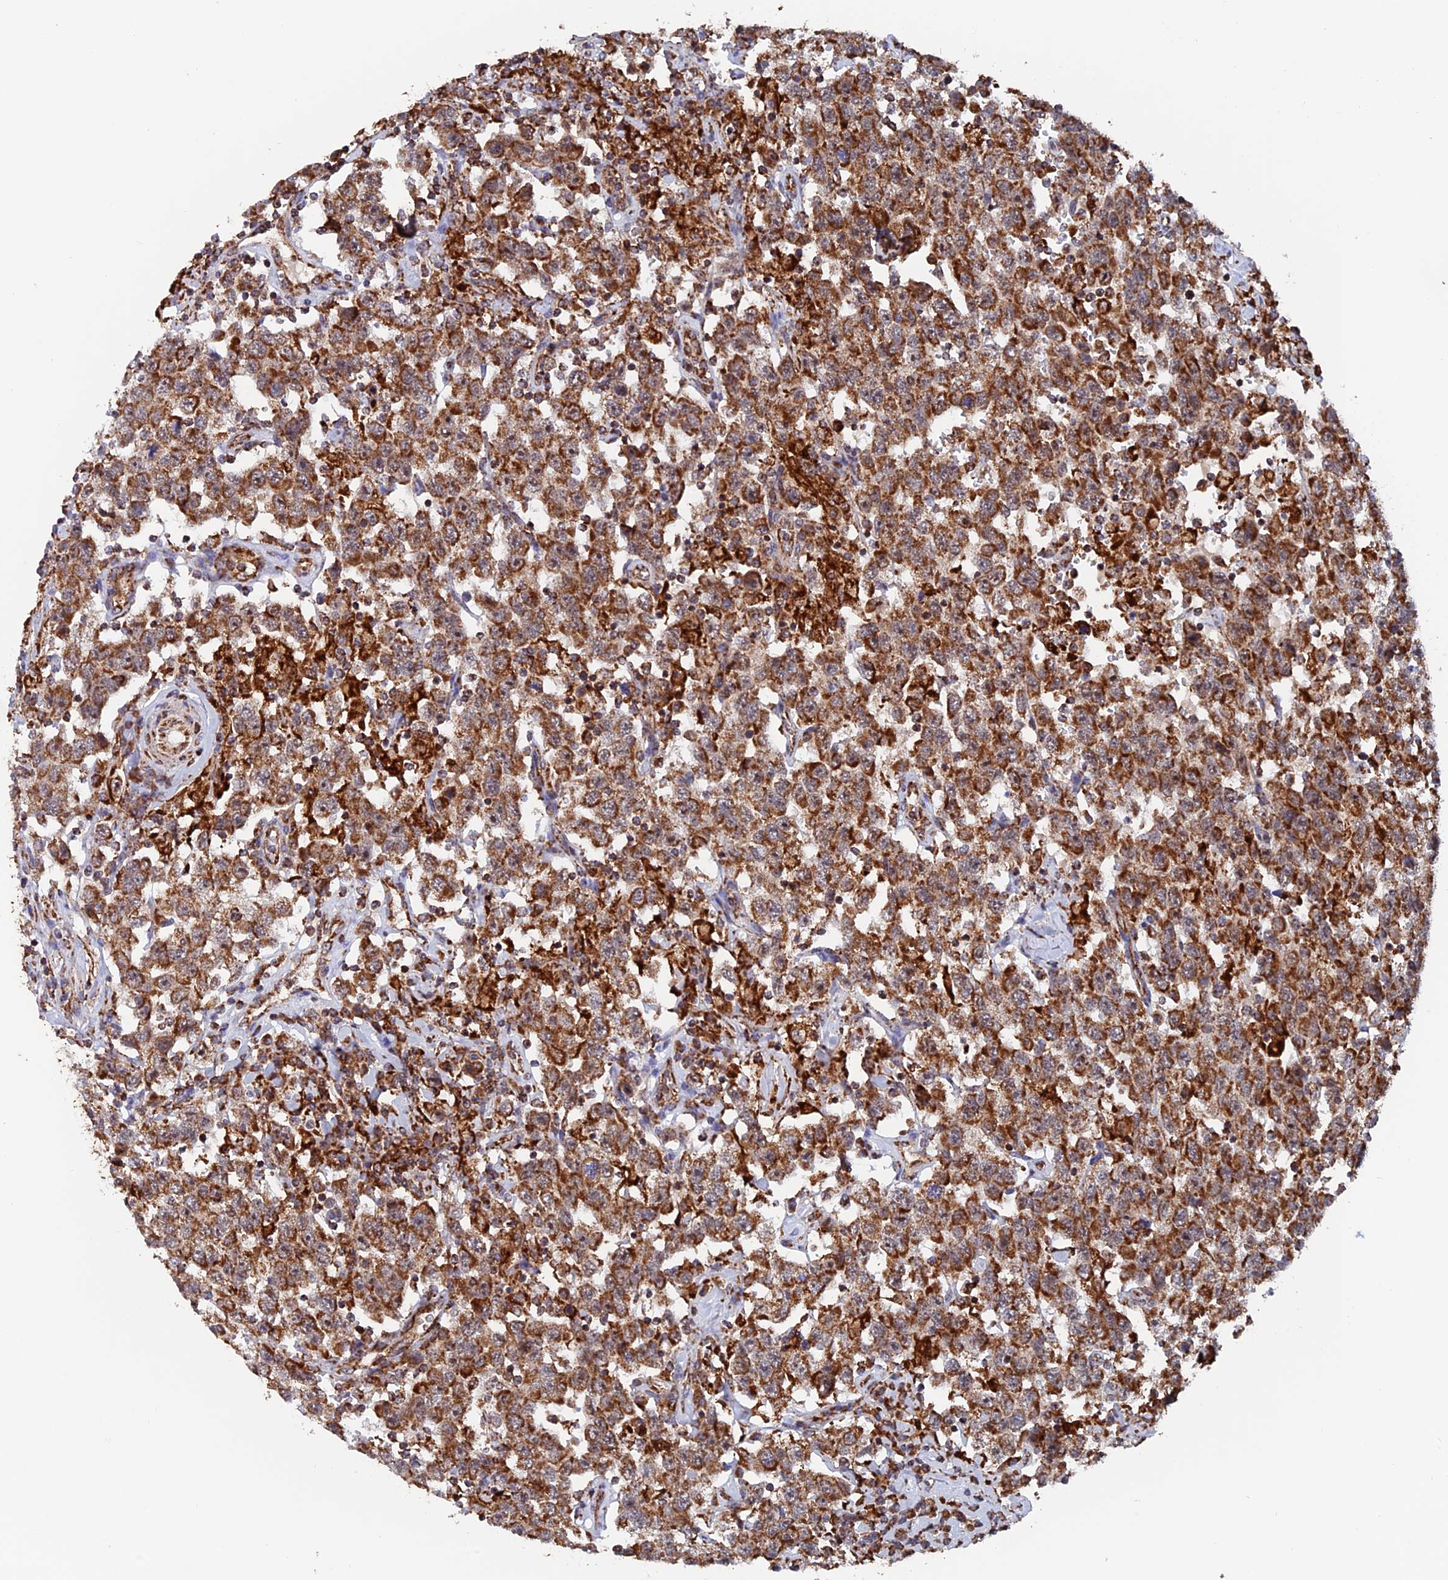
{"staining": {"intensity": "moderate", "quantity": ">75%", "location": "cytoplasmic/membranous"}, "tissue": "testis cancer", "cell_type": "Tumor cells", "image_type": "cancer", "snomed": [{"axis": "morphology", "description": "Seminoma, NOS"}, {"axis": "topography", "description": "Testis"}], "caption": "Testis seminoma stained with immunohistochemistry demonstrates moderate cytoplasmic/membranous expression in about >75% of tumor cells.", "gene": "DTYMK", "patient": {"sex": "male", "age": 41}}